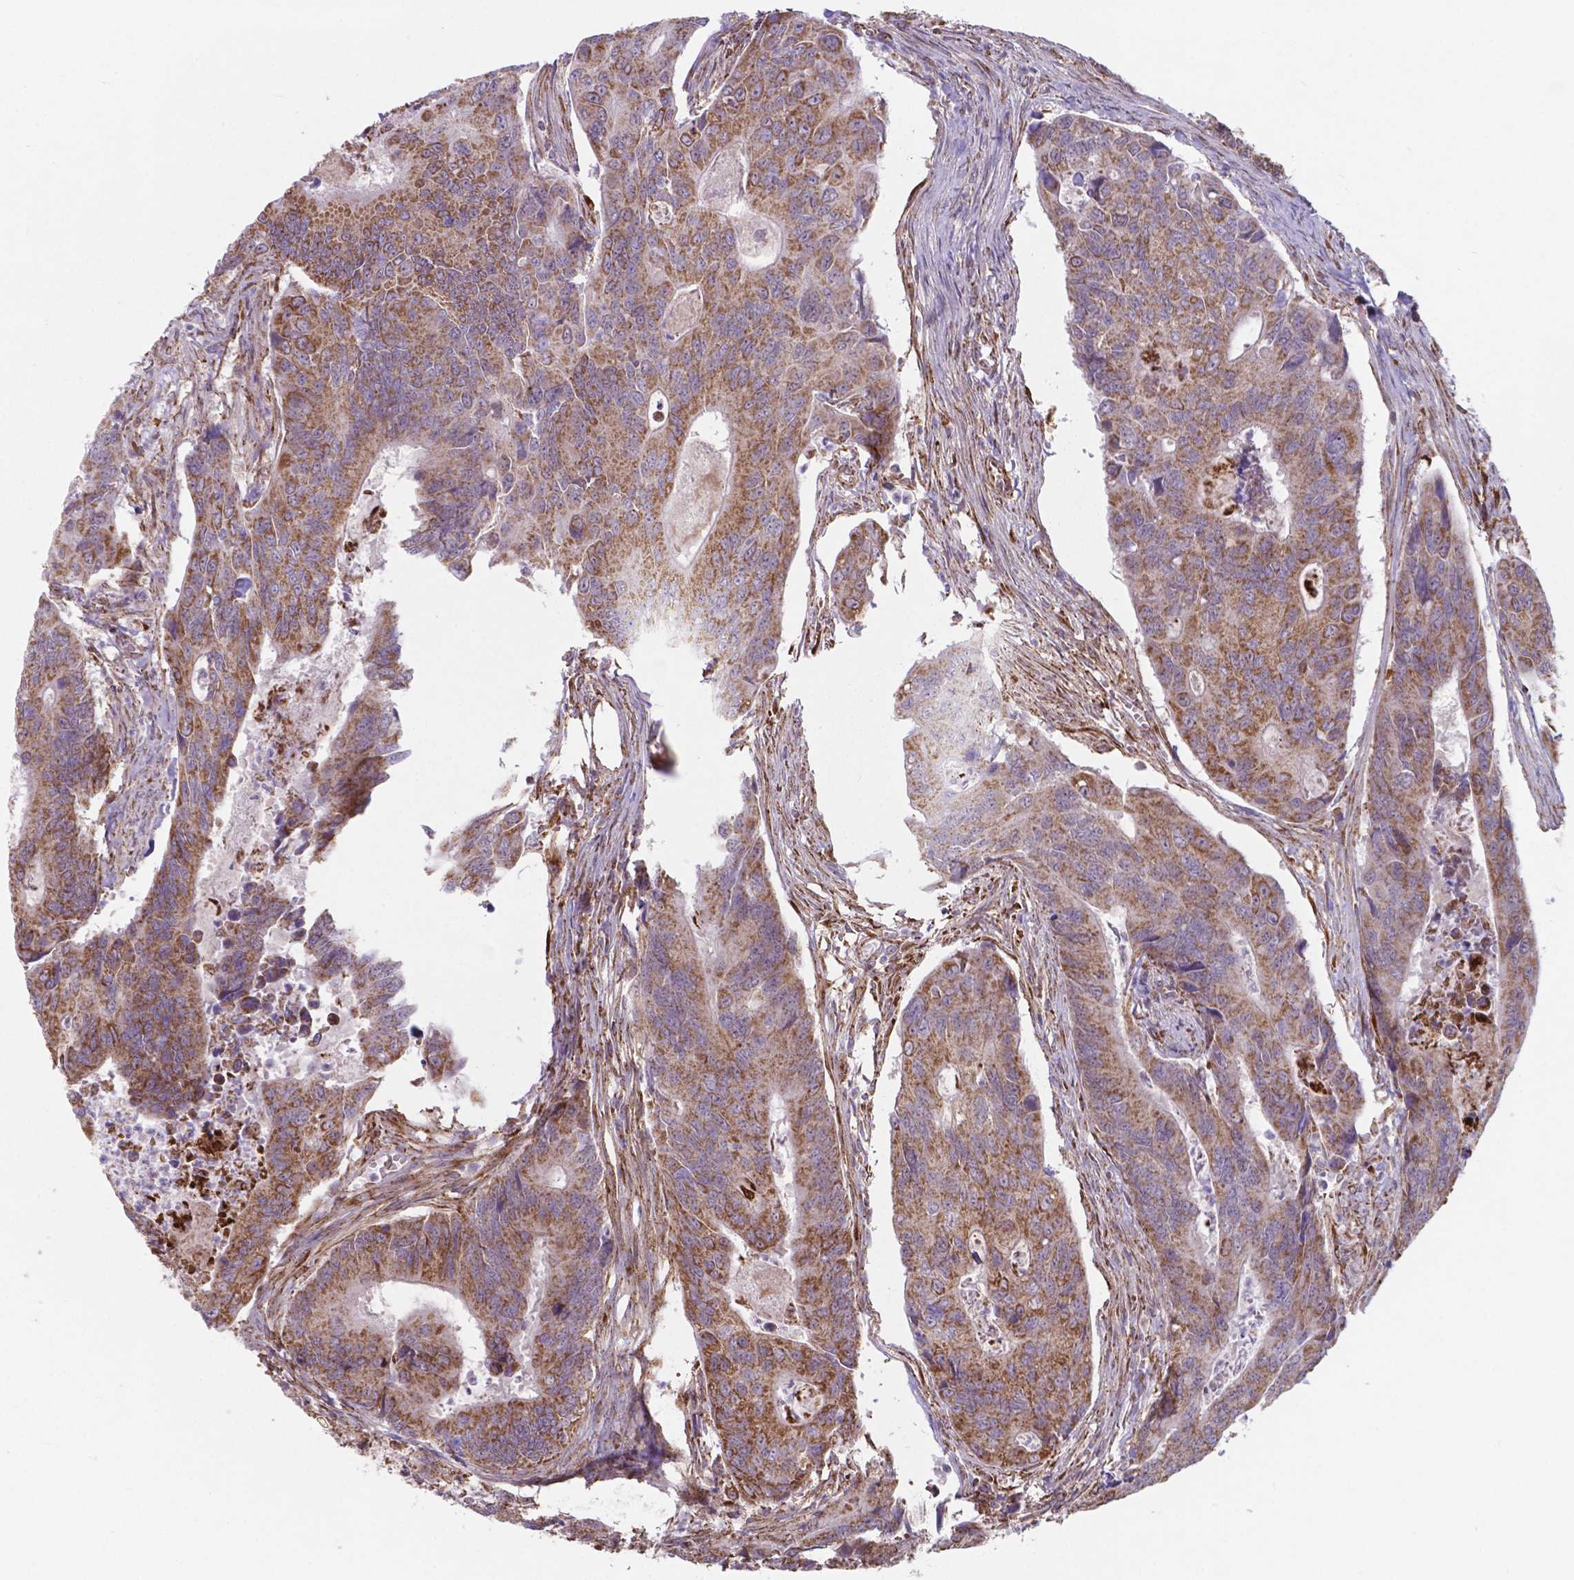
{"staining": {"intensity": "moderate", "quantity": ">75%", "location": "cytoplasmic/membranous"}, "tissue": "colorectal cancer", "cell_type": "Tumor cells", "image_type": "cancer", "snomed": [{"axis": "morphology", "description": "Adenocarcinoma, NOS"}, {"axis": "topography", "description": "Colon"}], "caption": "Brown immunohistochemical staining in human adenocarcinoma (colorectal) shows moderate cytoplasmic/membranous expression in approximately >75% of tumor cells.", "gene": "FAM114A1", "patient": {"sex": "female", "age": 67}}